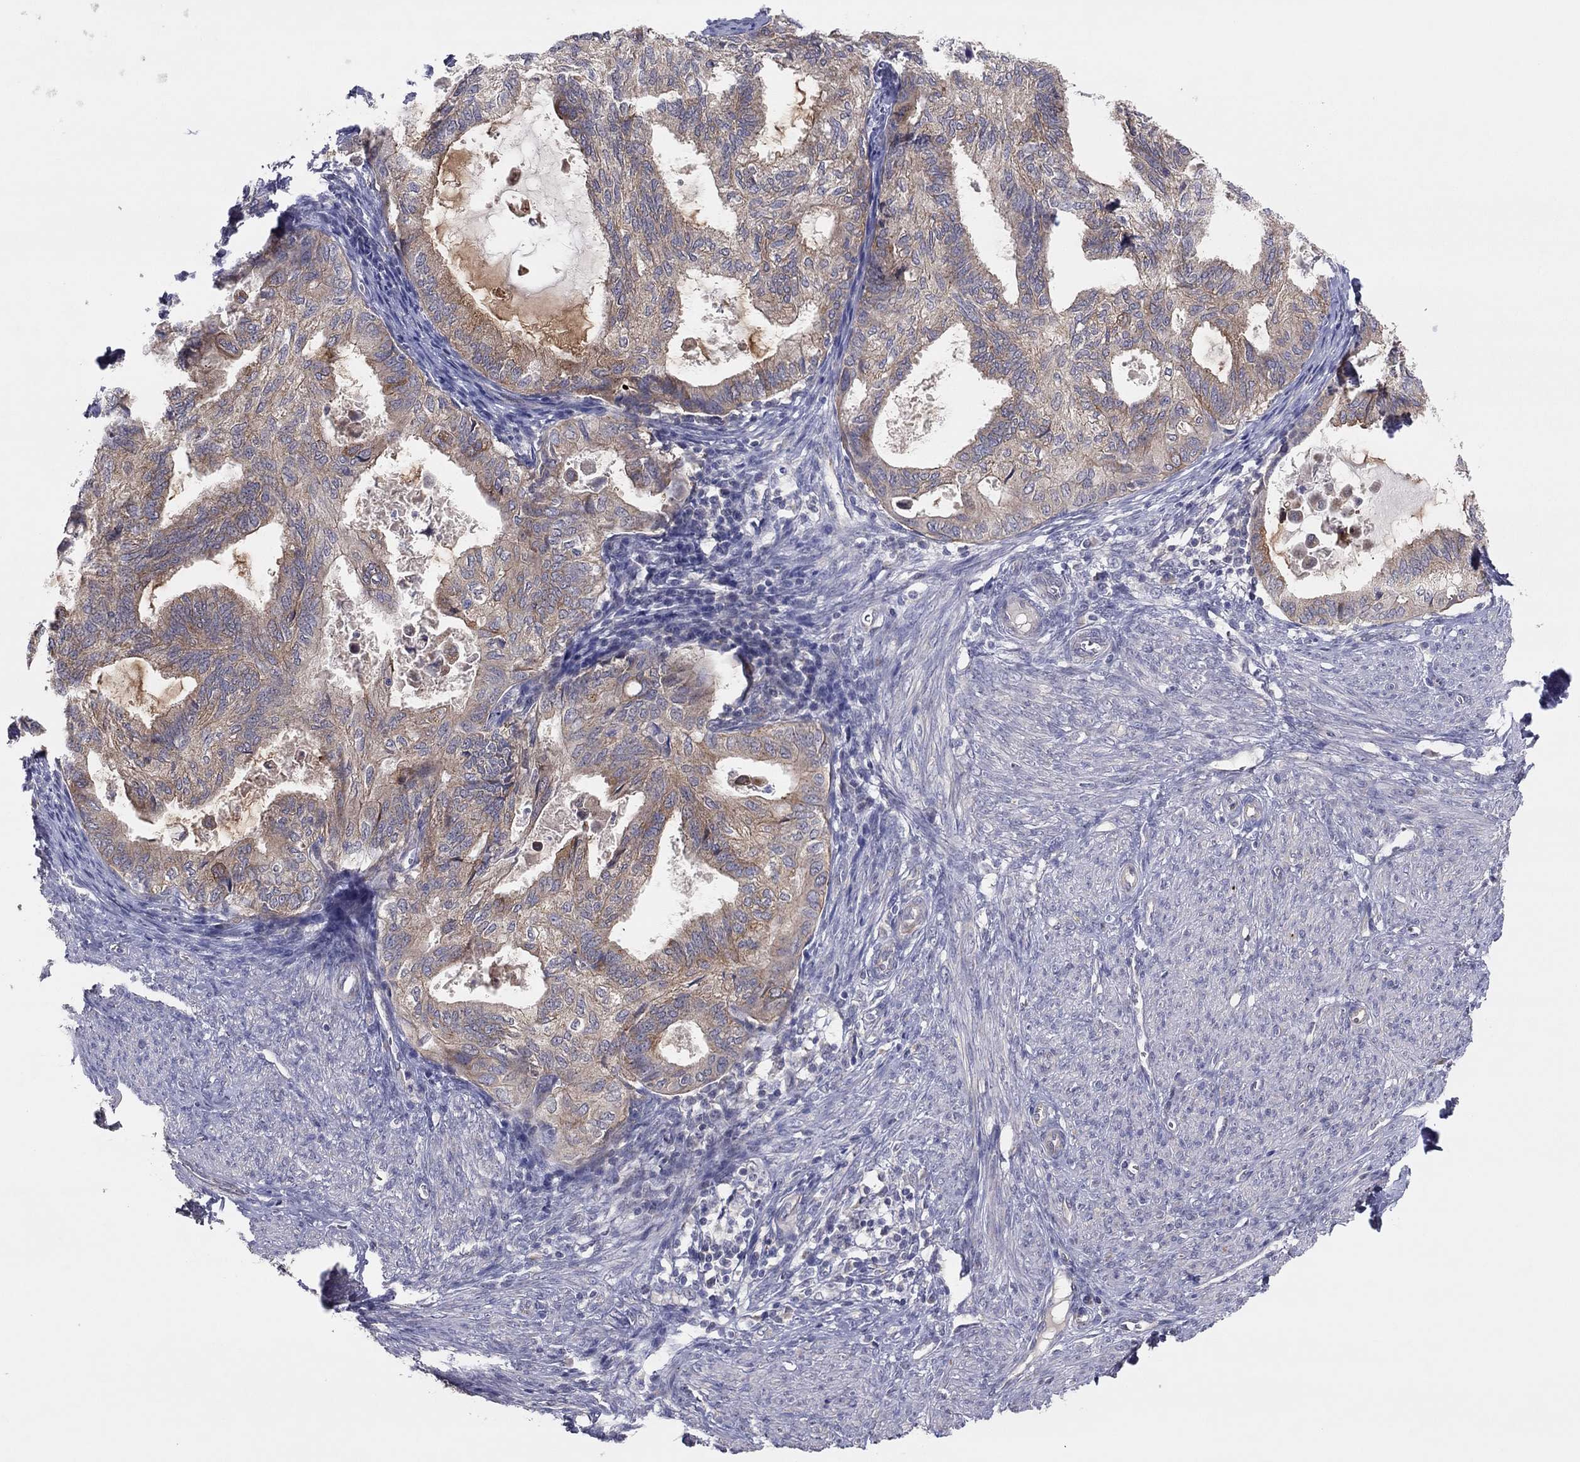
{"staining": {"intensity": "moderate", "quantity": "25%-75%", "location": "cytoplasmic/membranous"}, "tissue": "endometrial cancer", "cell_type": "Tumor cells", "image_type": "cancer", "snomed": [{"axis": "morphology", "description": "Adenocarcinoma, NOS"}, {"axis": "topography", "description": "Endometrium"}], "caption": "Immunohistochemistry photomicrograph of neoplastic tissue: human endometrial cancer stained using immunohistochemistry reveals medium levels of moderate protein expression localized specifically in the cytoplasmic/membranous of tumor cells, appearing as a cytoplasmic/membranous brown color.", "gene": "CRACDL", "patient": {"sex": "female", "age": 86}}